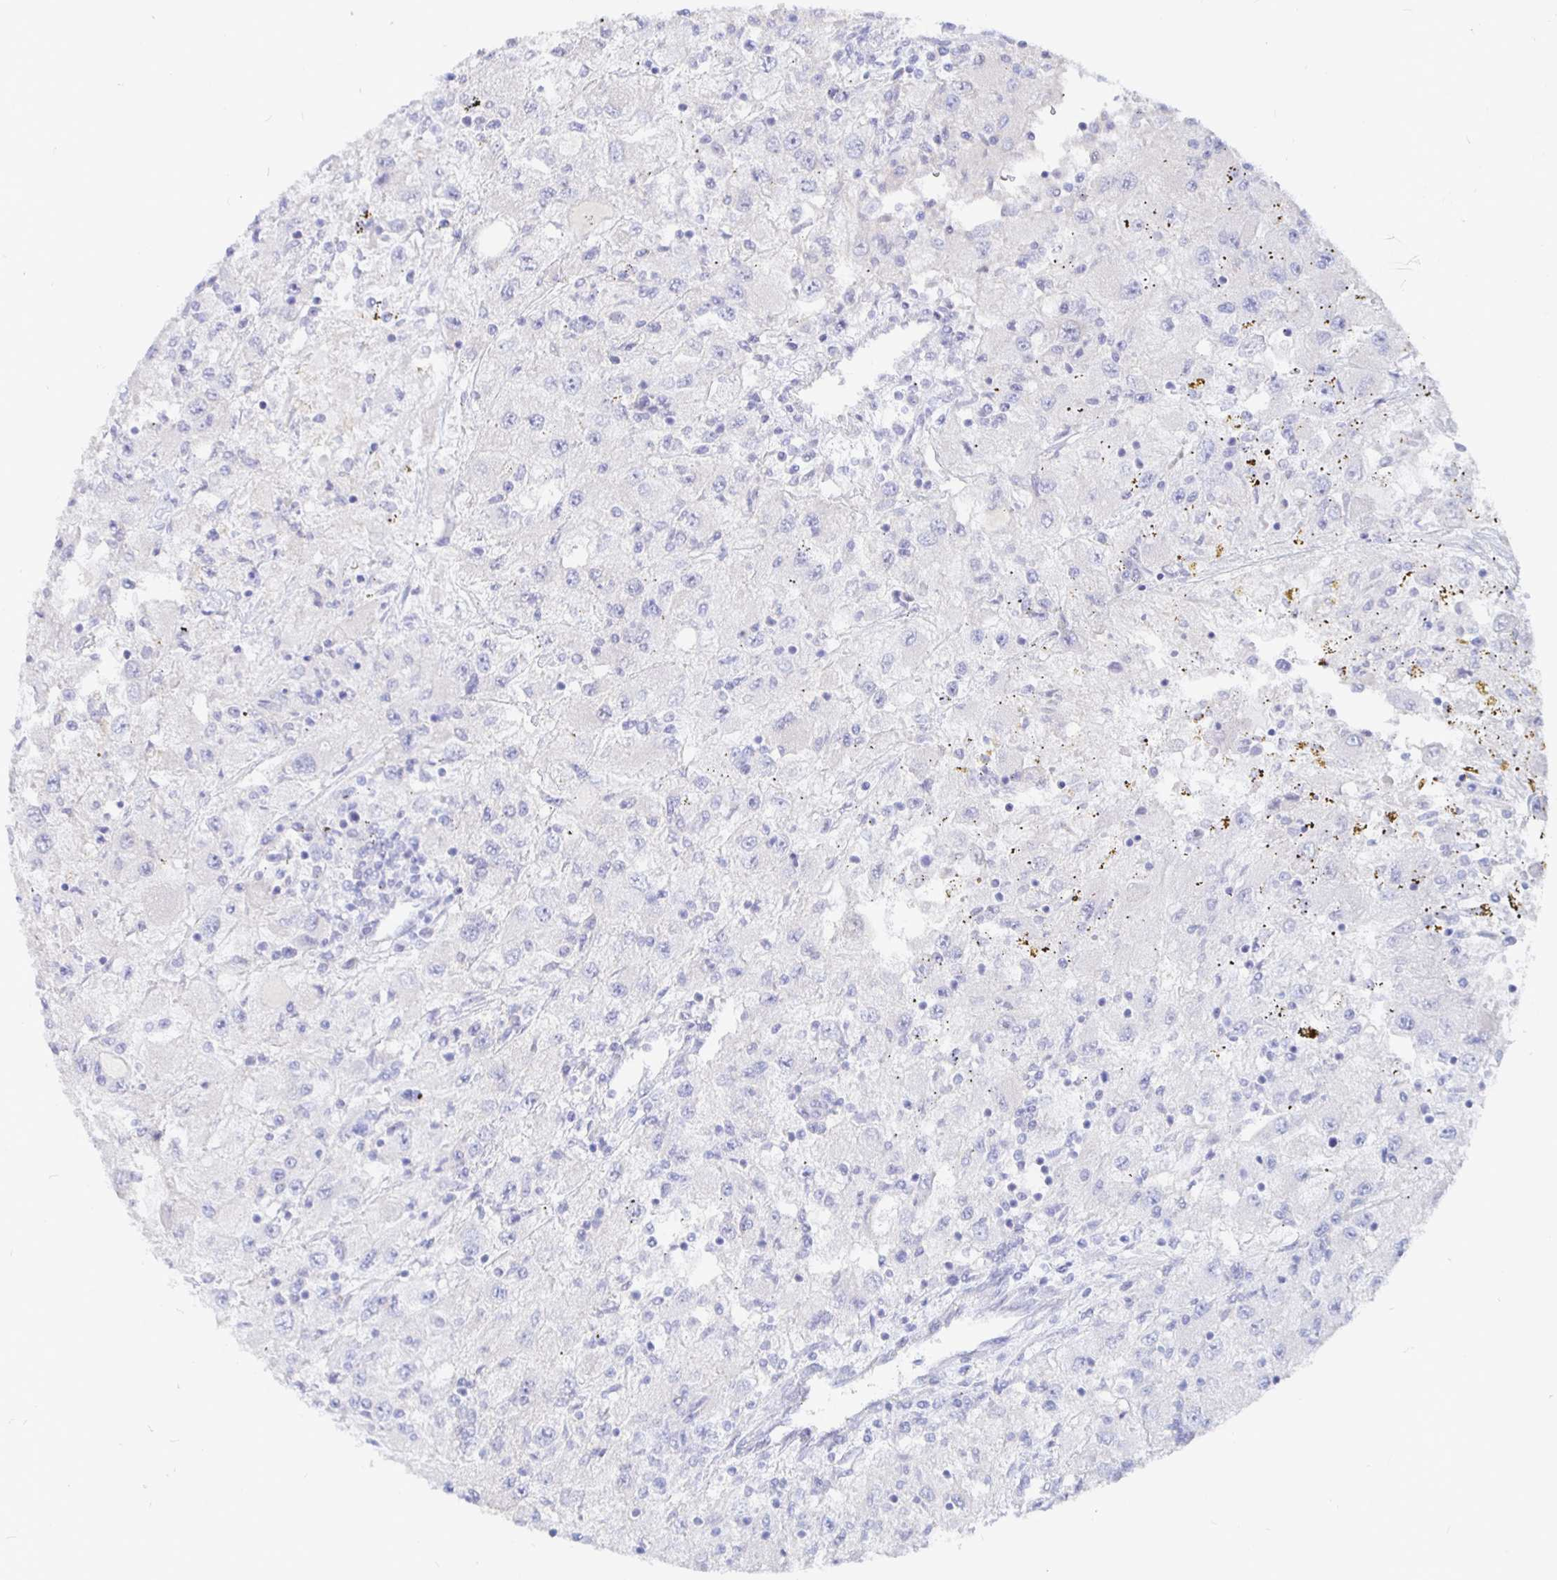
{"staining": {"intensity": "negative", "quantity": "none", "location": "none"}, "tissue": "renal cancer", "cell_type": "Tumor cells", "image_type": "cancer", "snomed": [{"axis": "morphology", "description": "Adenocarcinoma, NOS"}, {"axis": "topography", "description": "Kidney"}], "caption": "There is no significant staining in tumor cells of renal cancer (adenocarcinoma). (DAB IHC visualized using brightfield microscopy, high magnification).", "gene": "COX16", "patient": {"sex": "female", "age": 67}}